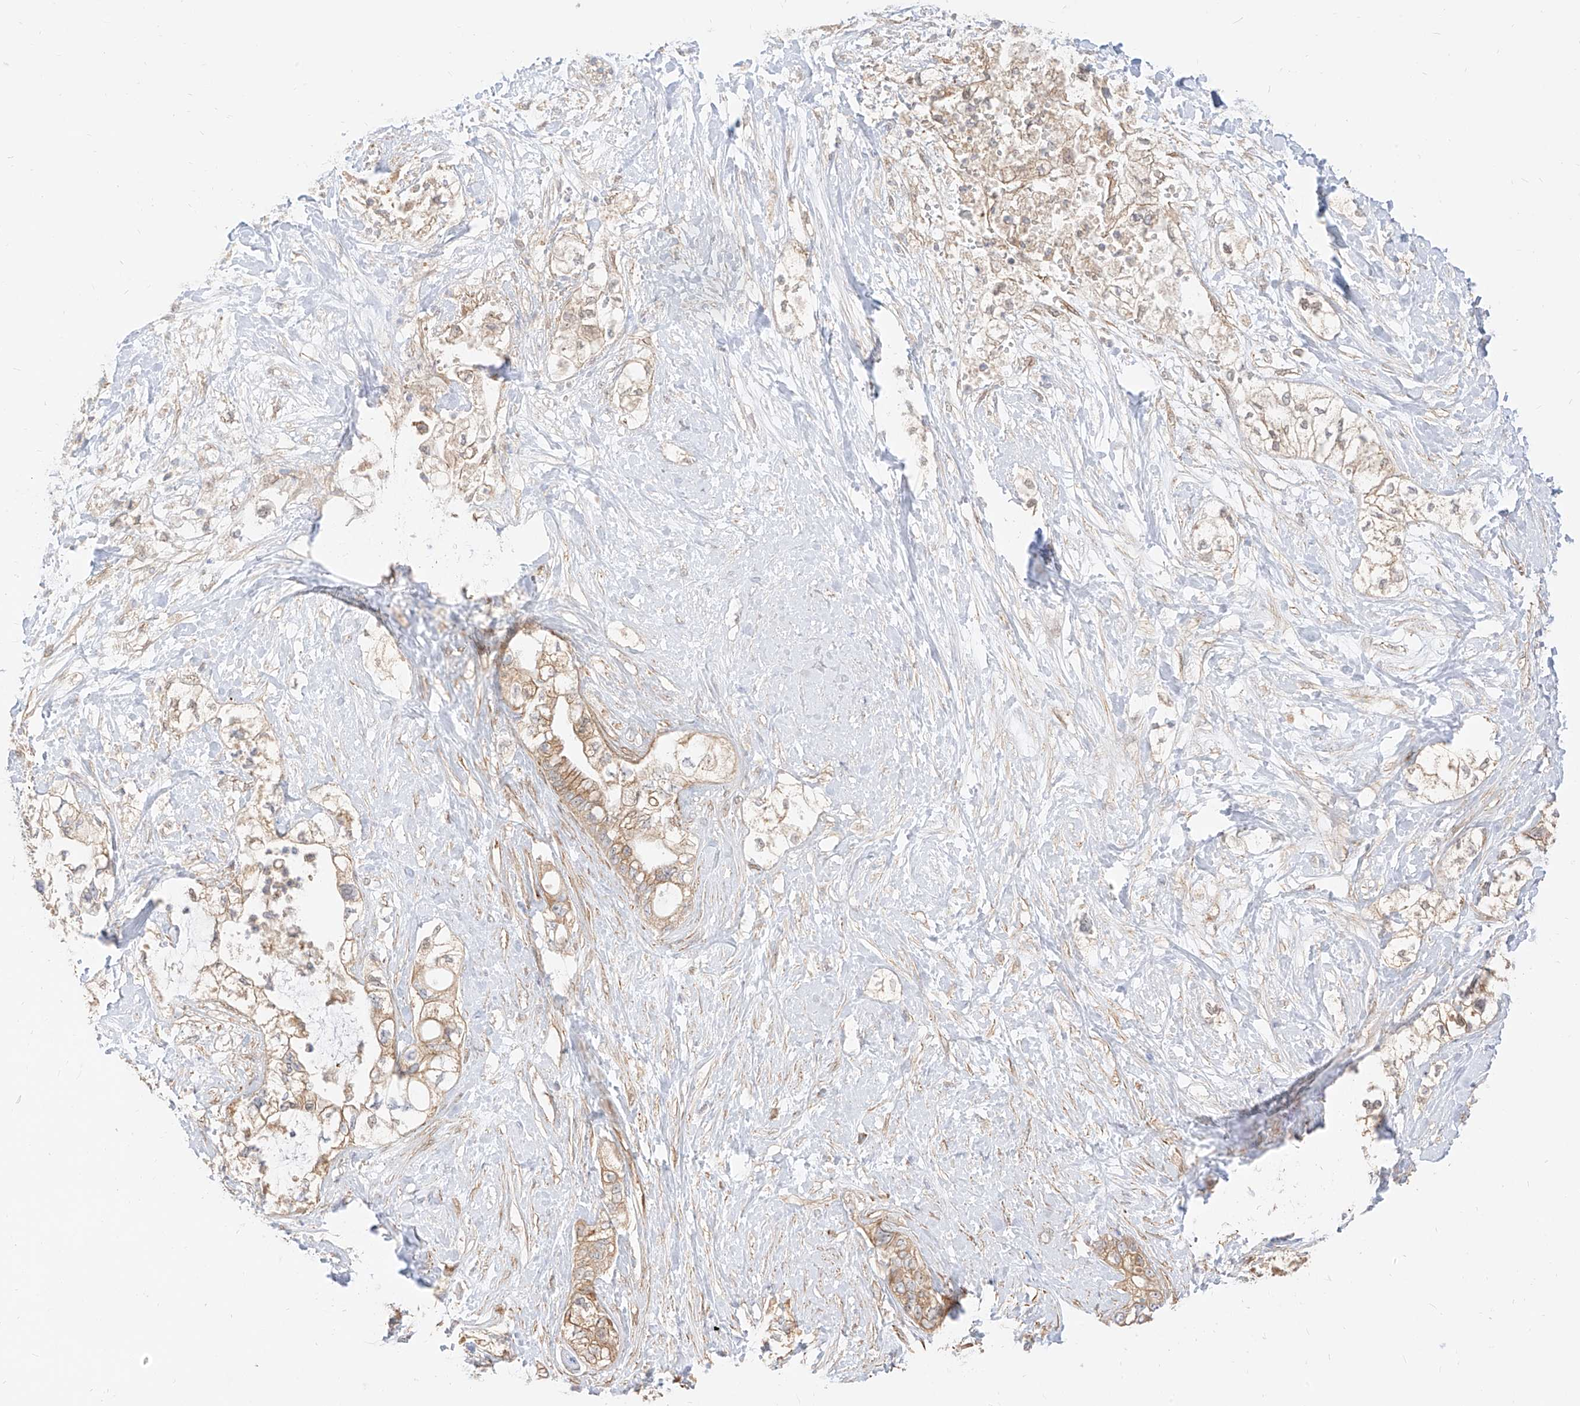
{"staining": {"intensity": "moderate", "quantity": ">75%", "location": "cytoplasmic/membranous"}, "tissue": "pancreatic cancer", "cell_type": "Tumor cells", "image_type": "cancer", "snomed": [{"axis": "morphology", "description": "Adenocarcinoma, NOS"}, {"axis": "topography", "description": "Pancreas"}], "caption": "The immunohistochemical stain shows moderate cytoplasmic/membranous positivity in tumor cells of pancreatic adenocarcinoma tissue.", "gene": "PLCL1", "patient": {"sex": "male", "age": 70}}